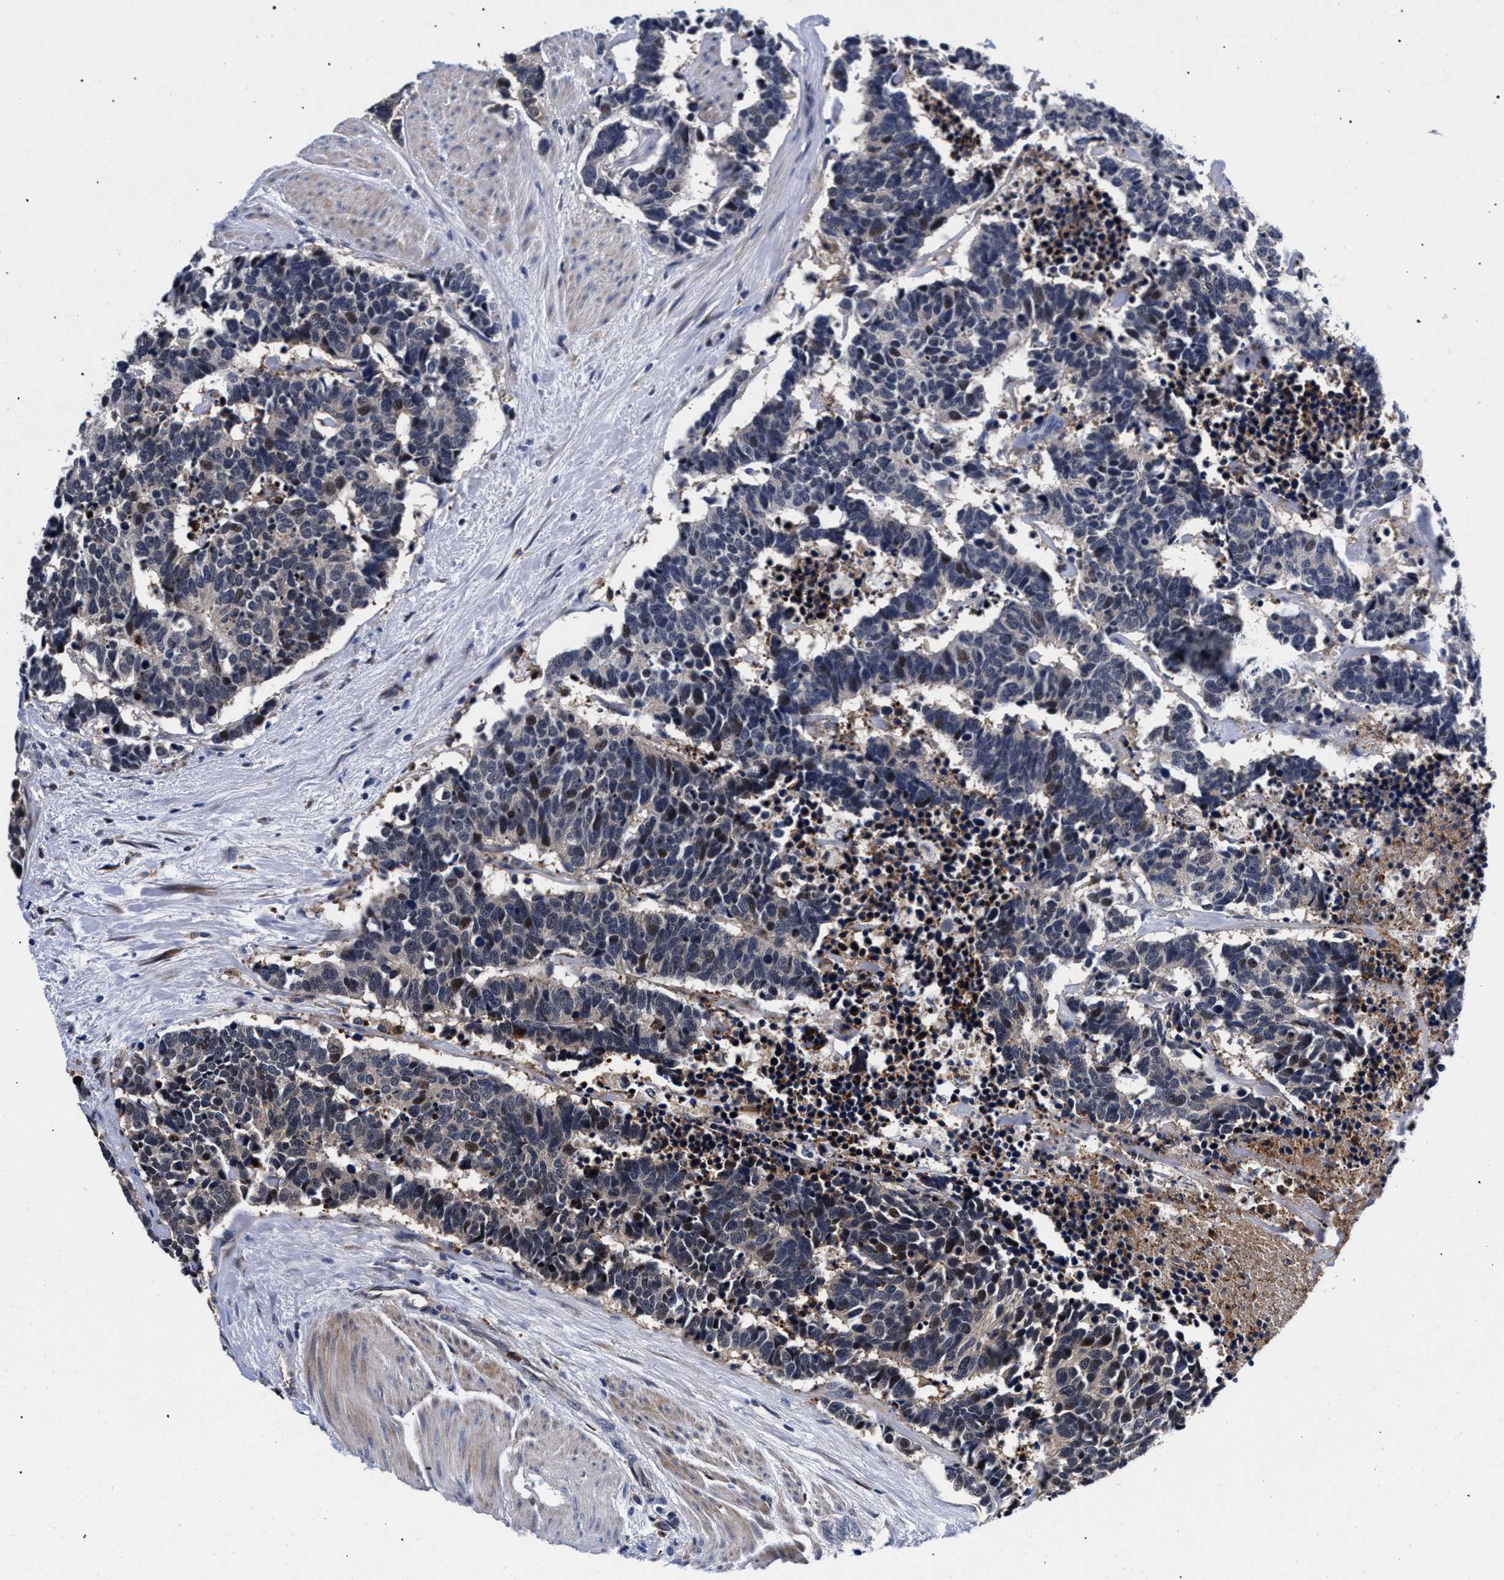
{"staining": {"intensity": "weak", "quantity": "<25%", "location": "nuclear"}, "tissue": "carcinoid", "cell_type": "Tumor cells", "image_type": "cancer", "snomed": [{"axis": "morphology", "description": "Carcinoma, NOS"}, {"axis": "morphology", "description": "Carcinoid, malignant, NOS"}, {"axis": "topography", "description": "Urinary bladder"}], "caption": "Carcinoma was stained to show a protein in brown. There is no significant expression in tumor cells.", "gene": "ZNF462", "patient": {"sex": "male", "age": 57}}